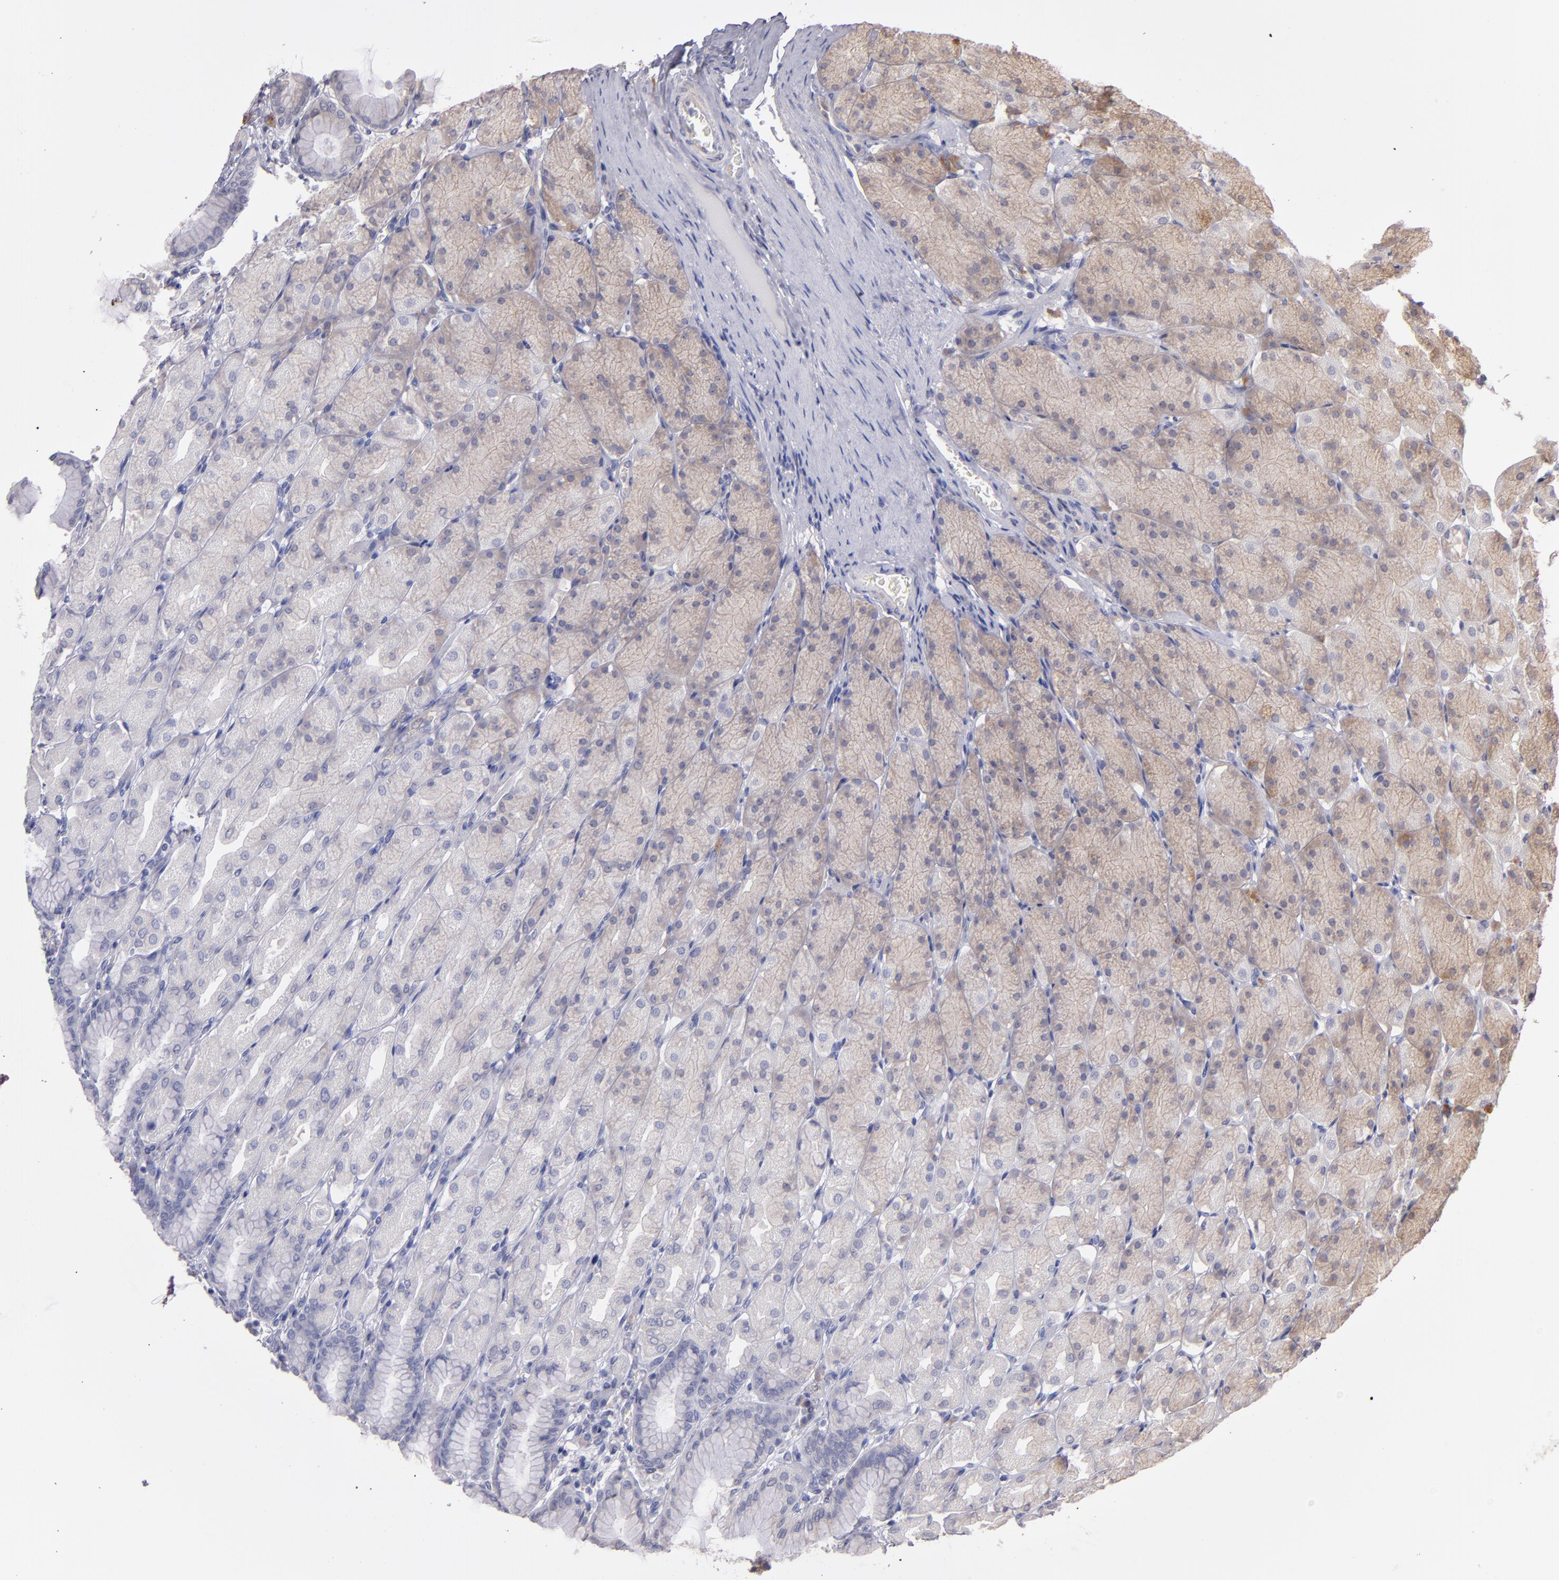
{"staining": {"intensity": "weak", "quantity": "<25%", "location": "cytoplasmic/membranous"}, "tissue": "stomach", "cell_type": "Glandular cells", "image_type": "normal", "snomed": [{"axis": "morphology", "description": "Normal tissue, NOS"}, {"axis": "topography", "description": "Stomach, upper"}], "caption": "IHC histopathology image of unremarkable stomach: stomach stained with DAB (3,3'-diaminobenzidine) demonstrates no significant protein positivity in glandular cells.", "gene": "IFIH1", "patient": {"sex": "female", "age": 56}}